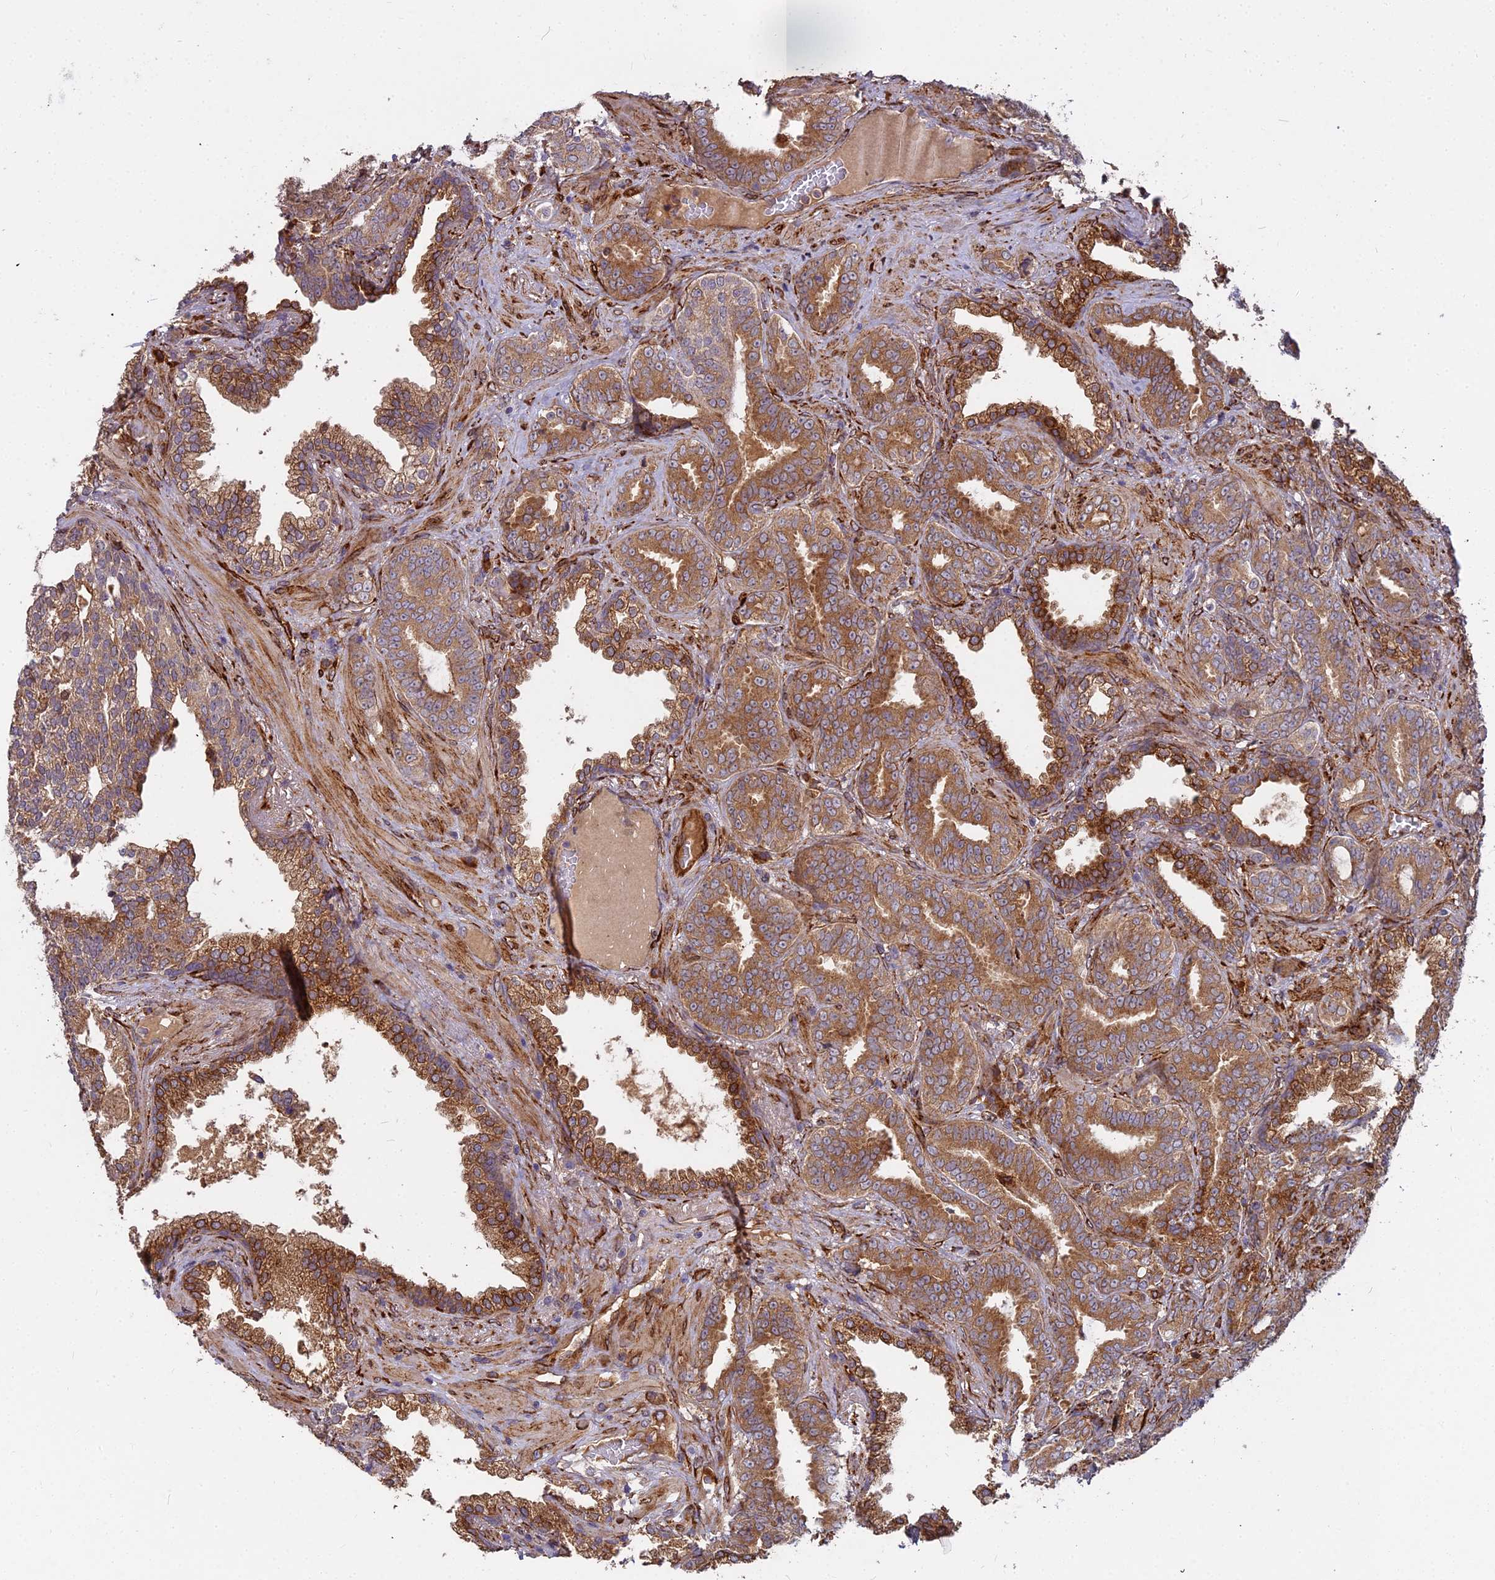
{"staining": {"intensity": "strong", "quantity": ">75%", "location": "cytoplasmic/membranous"}, "tissue": "prostate cancer", "cell_type": "Tumor cells", "image_type": "cancer", "snomed": [{"axis": "morphology", "description": "Adenocarcinoma, High grade"}, {"axis": "topography", "description": "Prostate and seminal vesicle, NOS"}], "caption": "Brown immunohistochemical staining in prostate cancer (adenocarcinoma (high-grade)) demonstrates strong cytoplasmic/membranous expression in approximately >75% of tumor cells.", "gene": "NDUFAF7", "patient": {"sex": "male", "age": 67}}